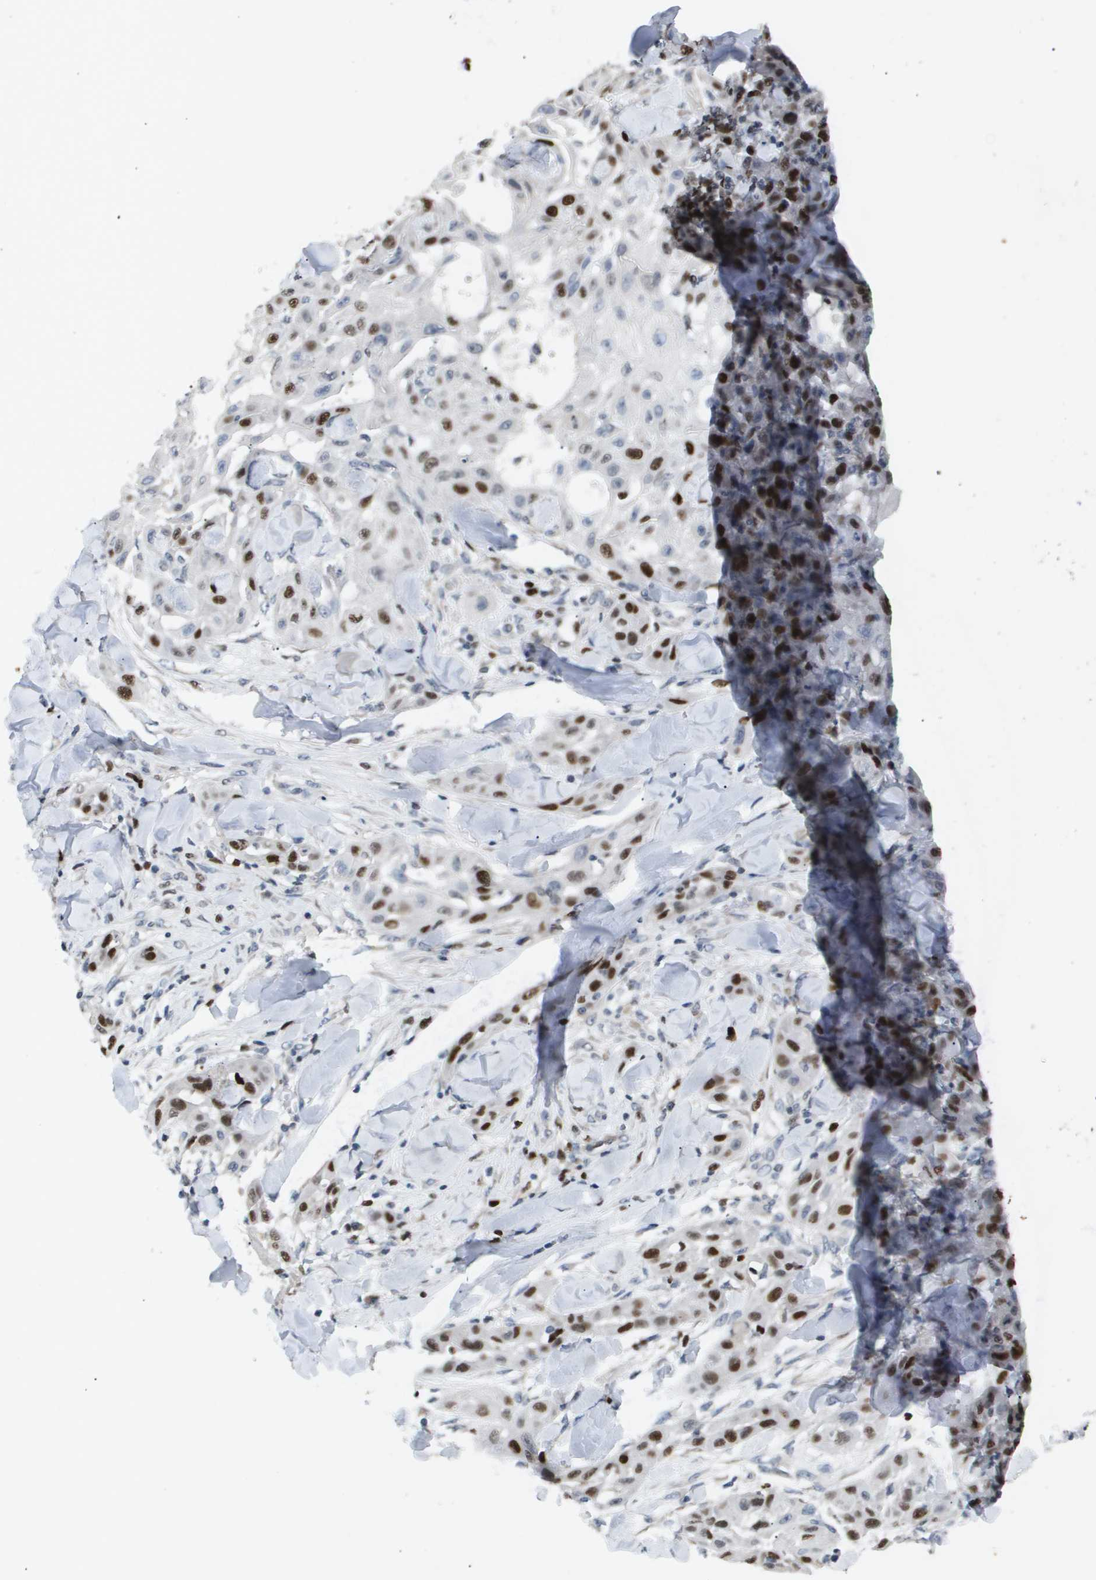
{"staining": {"intensity": "strong", "quantity": "25%-75%", "location": "nuclear"}, "tissue": "skin cancer", "cell_type": "Tumor cells", "image_type": "cancer", "snomed": [{"axis": "morphology", "description": "Squamous cell carcinoma, NOS"}, {"axis": "topography", "description": "Skin"}], "caption": "The micrograph shows staining of skin cancer (squamous cell carcinoma), revealing strong nuclear protein expression (brown color) within tumor cells. (IHC, brightfield microscopy, high magnification).", "gene": "ANAPC2", "patient": {"sex": "male", "age": 24}}